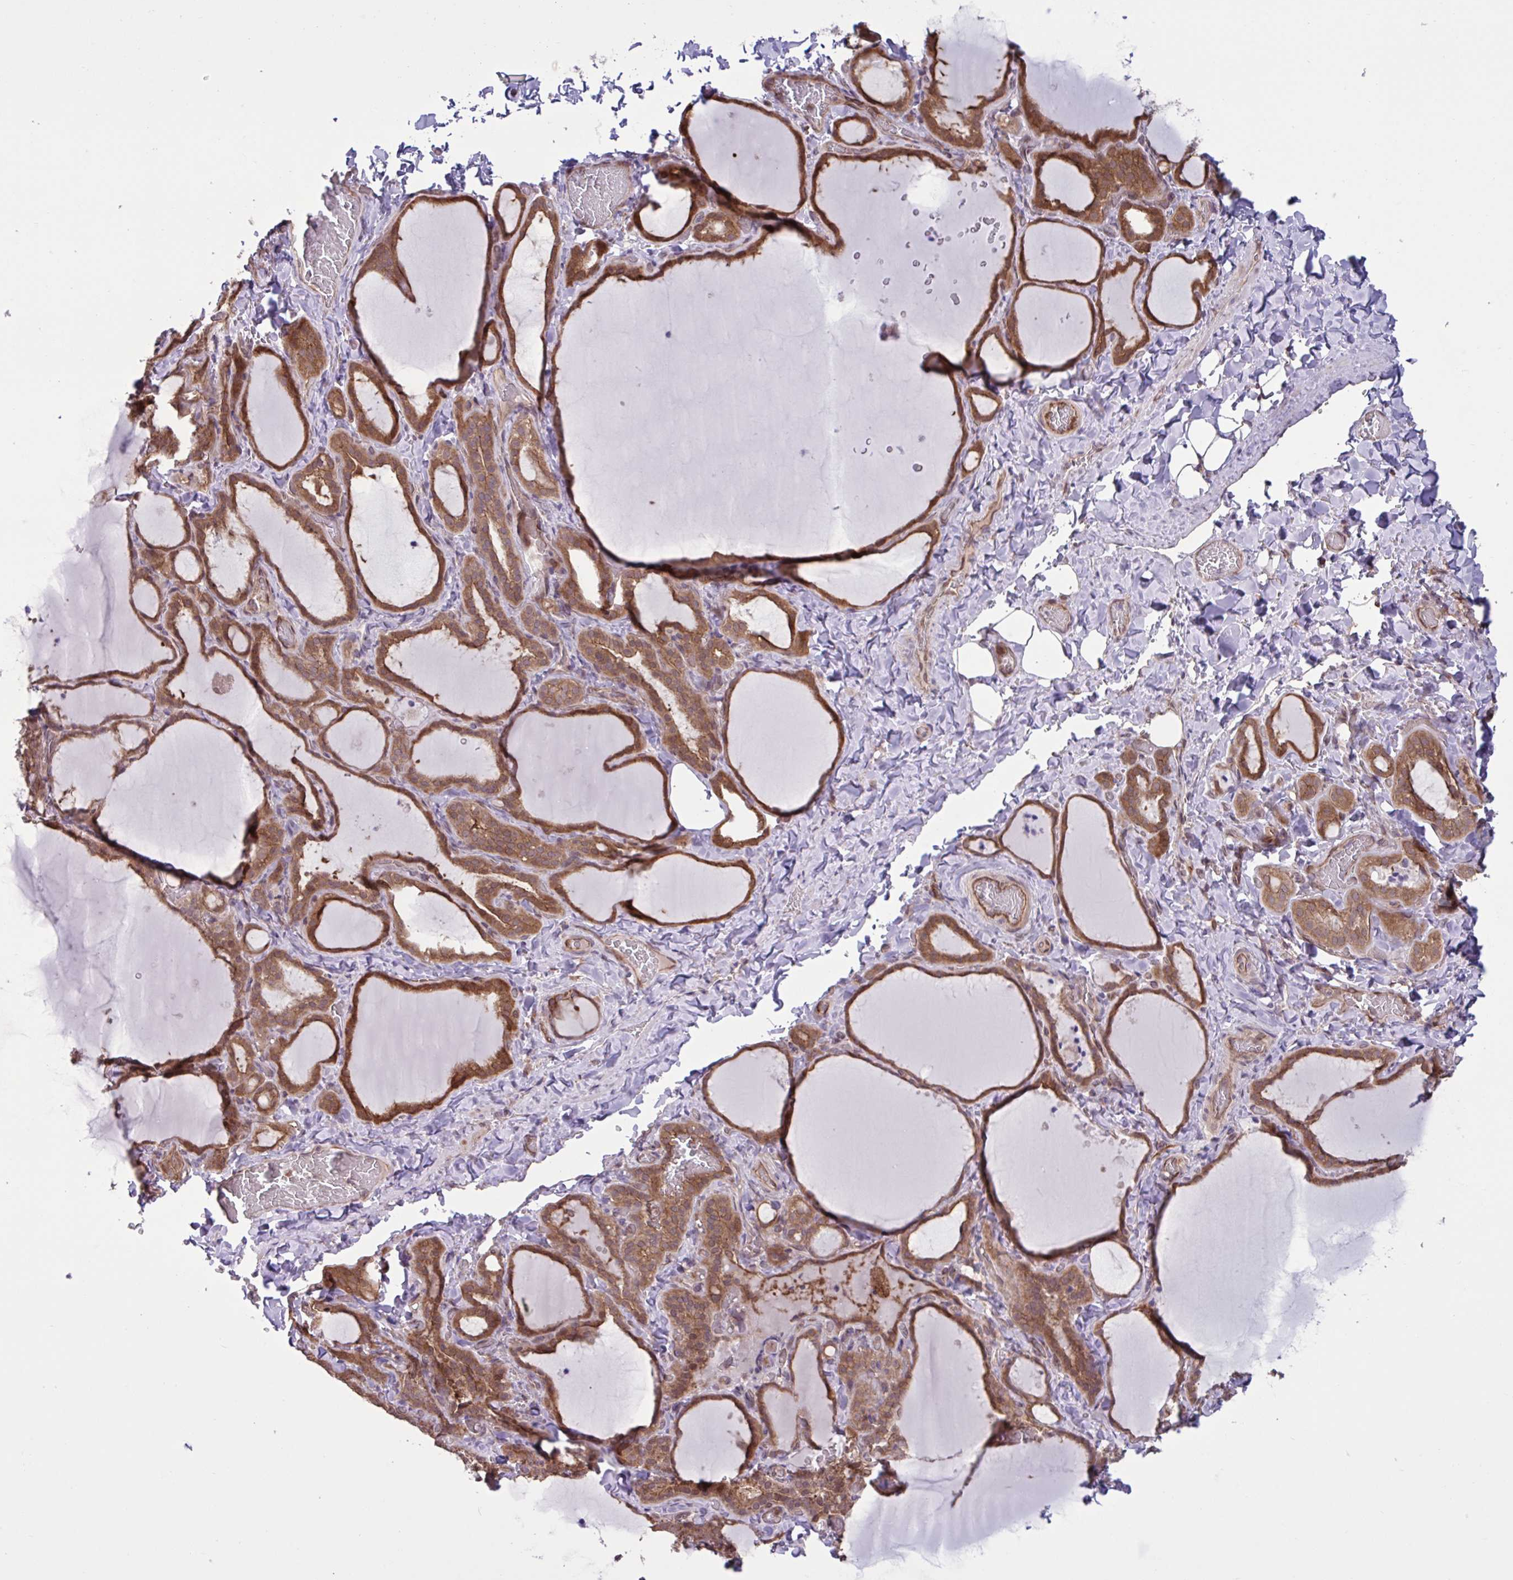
{"staining": {"intensity": "moderate", "quantity": ">75%", "location": "cytoplasmic/membranous"}, "tissue": "thyroid gland", "cell_type": "Glandular cells", "image_type": "normal", "snomed": [{"axis": "morphology", "description": "Normal tissue, NOS"}, {"axis": "topography", "description": "Thyroid gland"}], "caption": "DAB immunohistochemical staining of normal thyroid gland demonstrates moderate cytoplasmic/membranous protein positivity in about >75% of glandular cells.", "gene": "GLTP", "patient": {"sex": "female", "age": 22}}